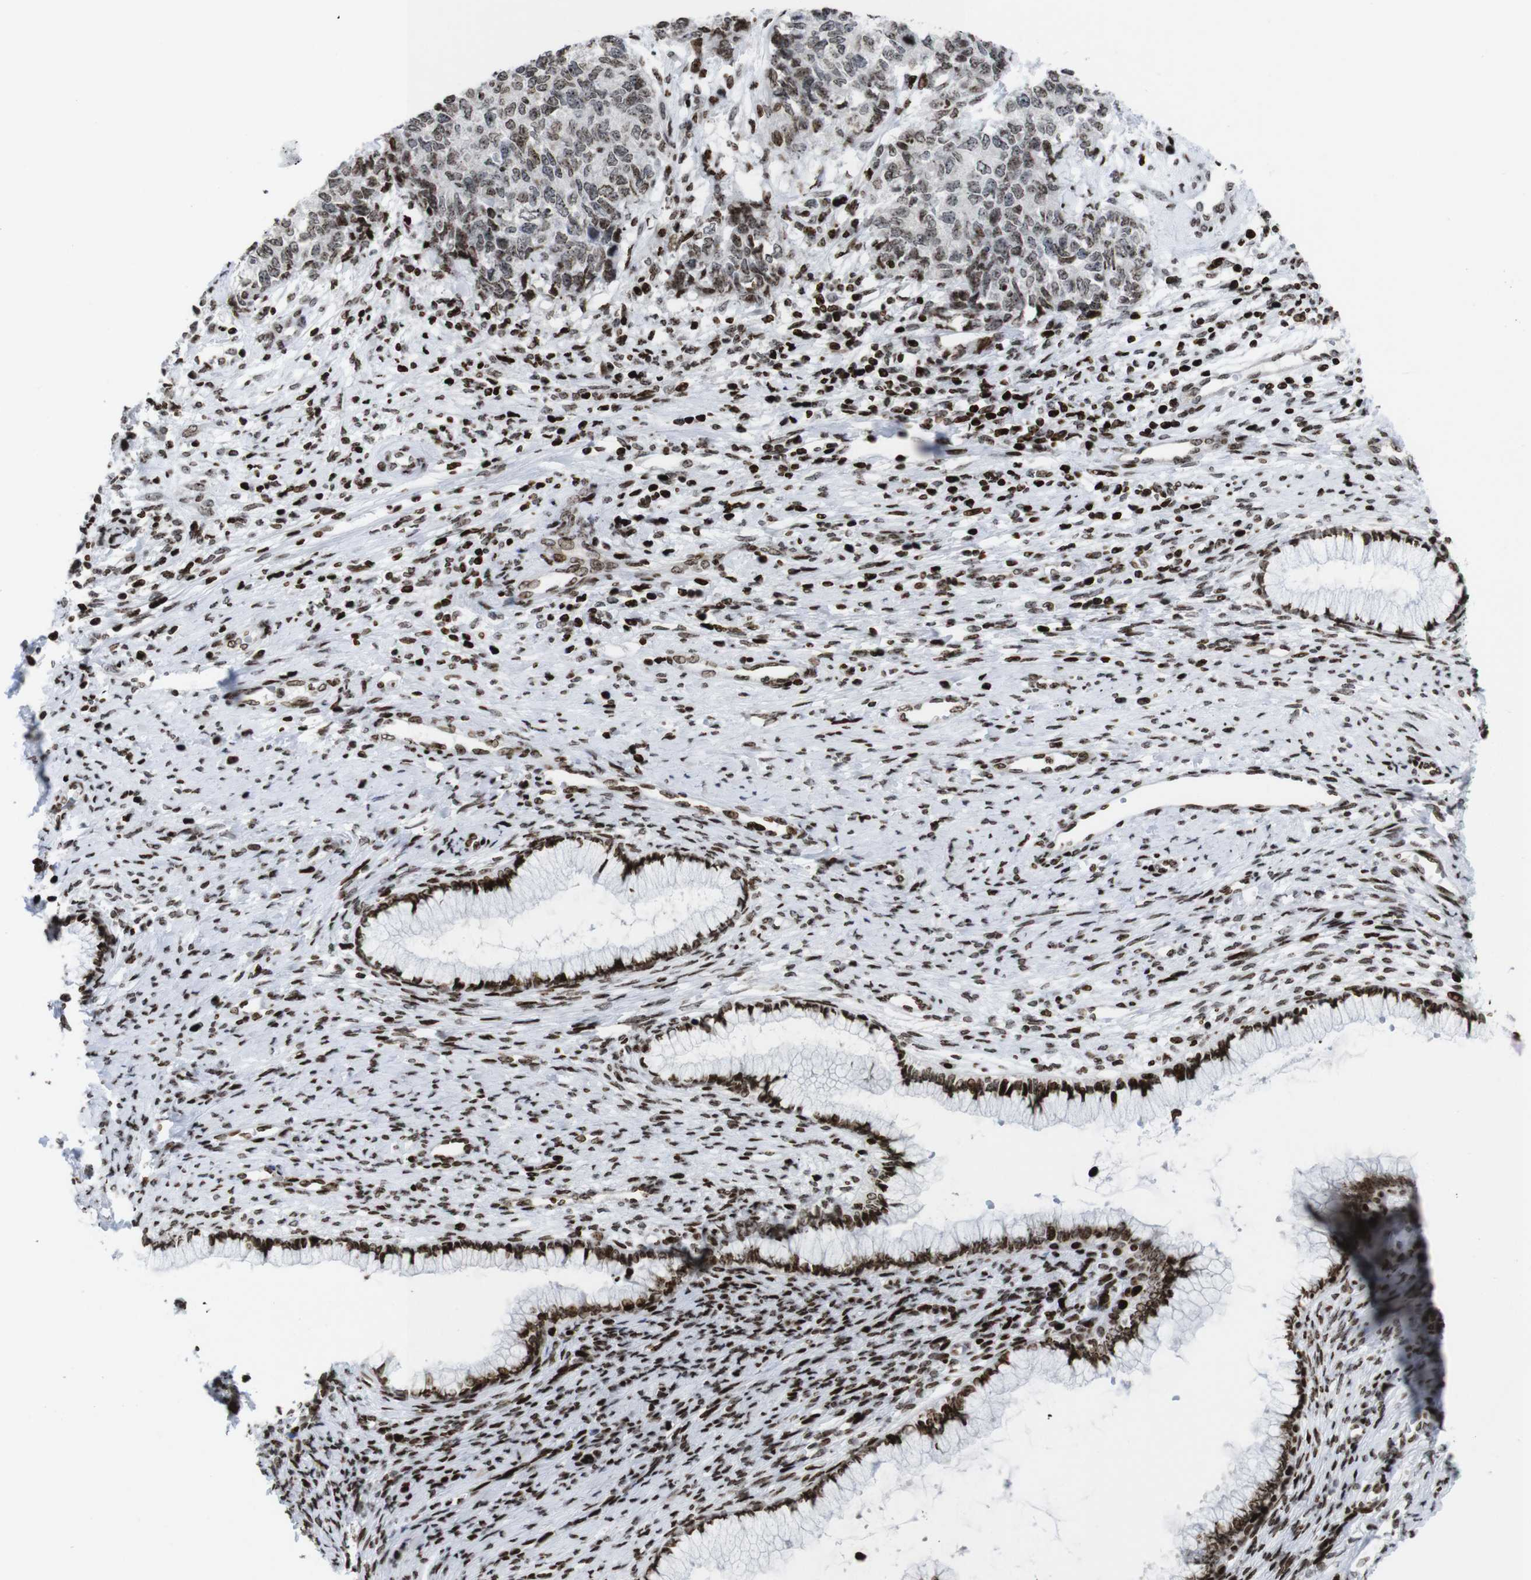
{"staining": {"intensity": "moderate", "quantity": ">75%", "location": "nuclear"}, "tissue": "cervical cancer", "cell_type": "Tumor cells", "image_type": "cancer", "snomed": [{"axis": "morphology", "description": "Squamous cell carcinoma, NOS"}, {"axis": "topography", "description": "Cervix"}], "caption": "Protein staining of cervical cancer (squamous cell carcinoma) tissue shows moderate nuclear expression in about >75% of tumor cells.", "gene": "H1-4", "patient": {"sex": "female", "age": 63}}